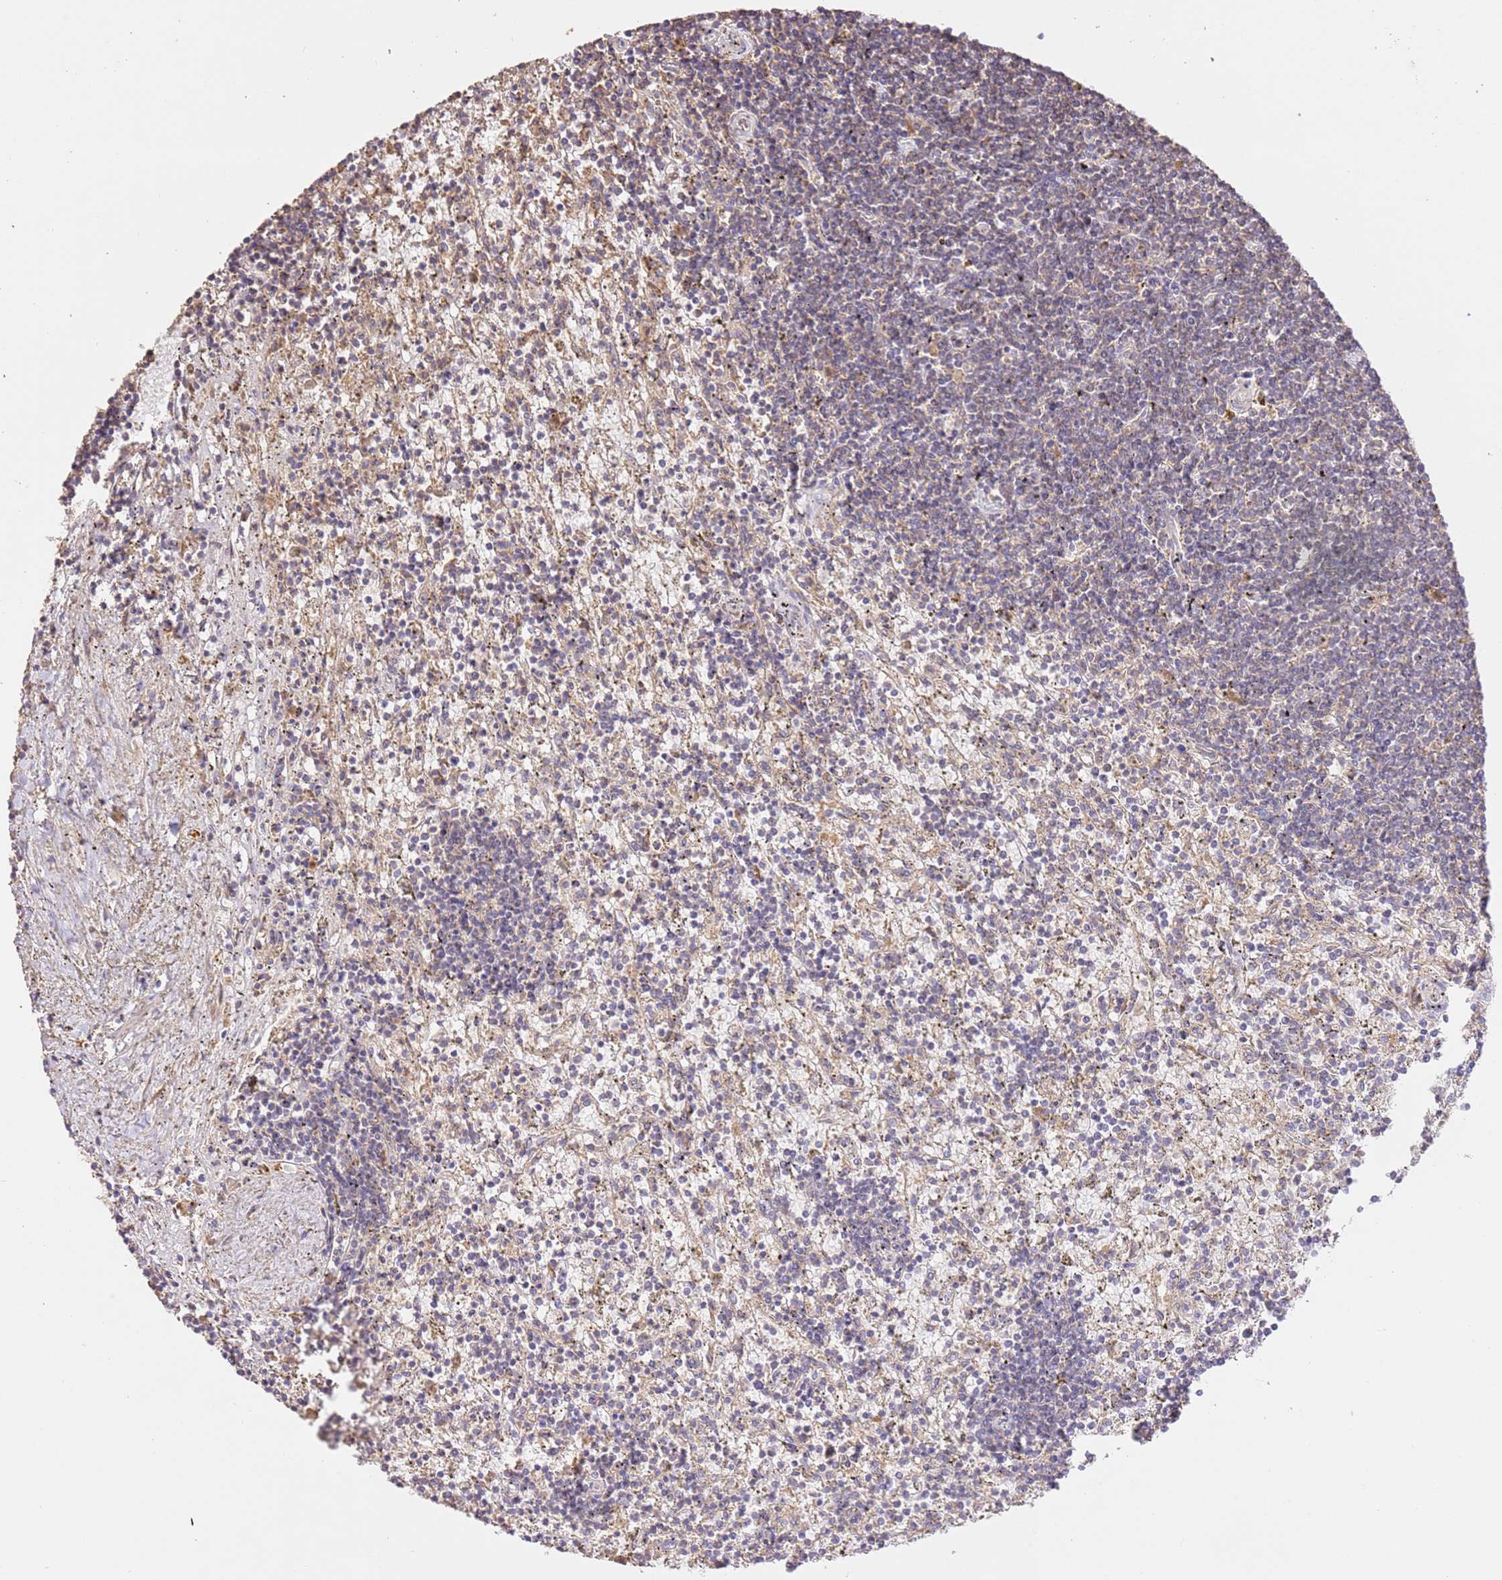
{"staining": {"intensity": "negative", "quantity": "none", "location": "none"}, "tissue": "lymphoma", "cell_type": "Tumor cells", "image_type": "cancer", "snomed": [{"axis": "morphology", "description": "Malignant lymphoma, non-Hodgkin's type, Low grade"}, {"axis": "topography", "description": "Spleen"}], "caption": "Histopathology image shows no protein expression in tumor cells of lymphoma tissue.", "gene": "CEP55", "patient": {"sex": "male", "age": 76}}